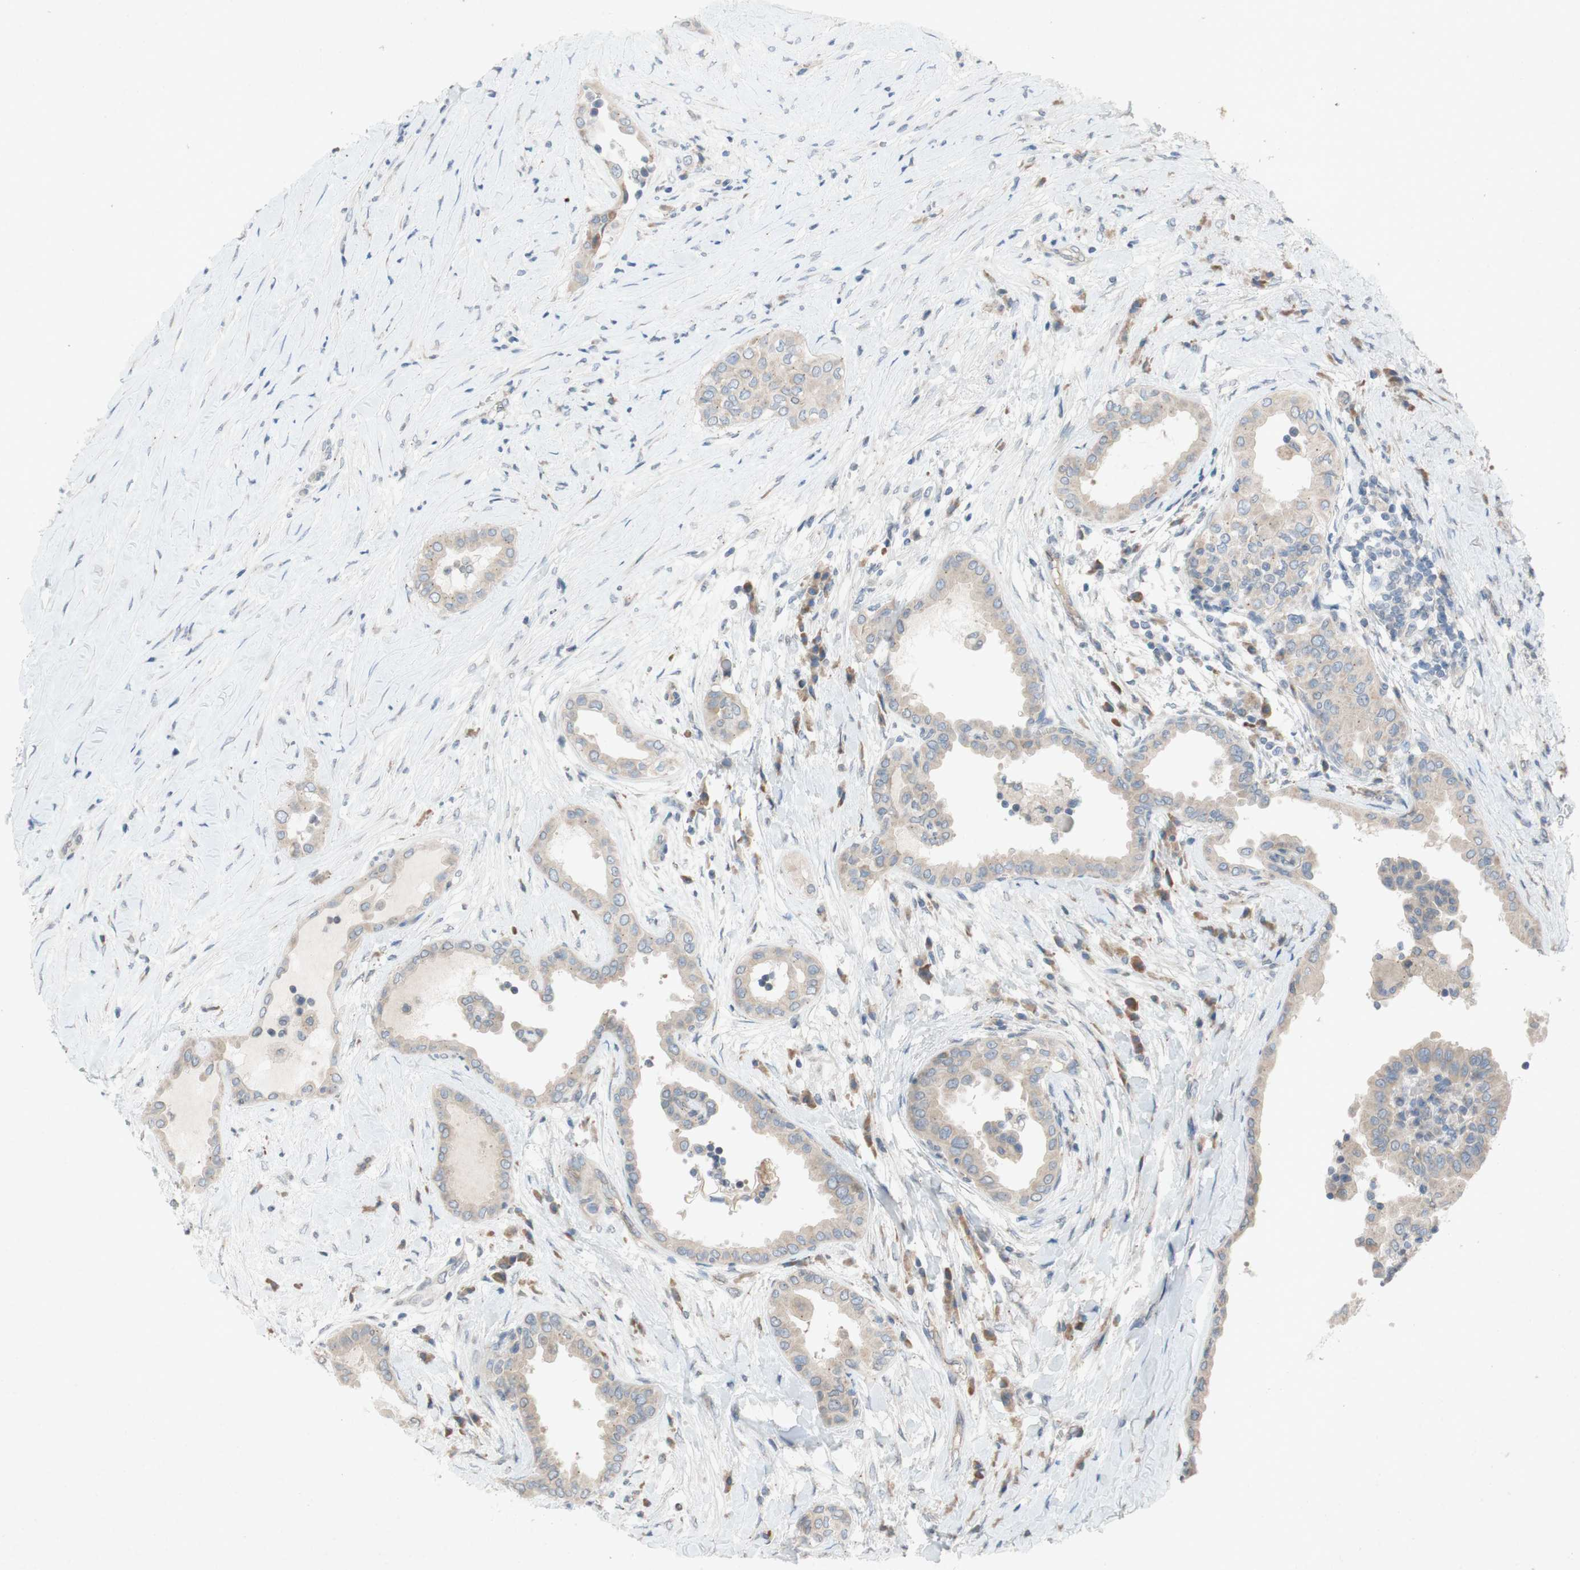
{"staining": {"intensity": "weak", "quantity": ">75%", "location": "cytoplasmic/membranous"}, "tissue": "thyroid cancer", "cell_type": "Tumor cells", "image_type": "cancer", "snomed": [{"axis": "morphology", "description": "Papillary adenocarcinoma, NOS"}, {"axis": "topography", "description": "Thyroid gland"}], "caption": "Approximately >75% of tumor cells in human papillary adenocarcinoma (thyroid) display weak cytoplasmic/membranous protein expression as visualized by brown immunohistochemical staining.", "gene": "ADD2", "patient": {"sex": "male", "age": 33}}